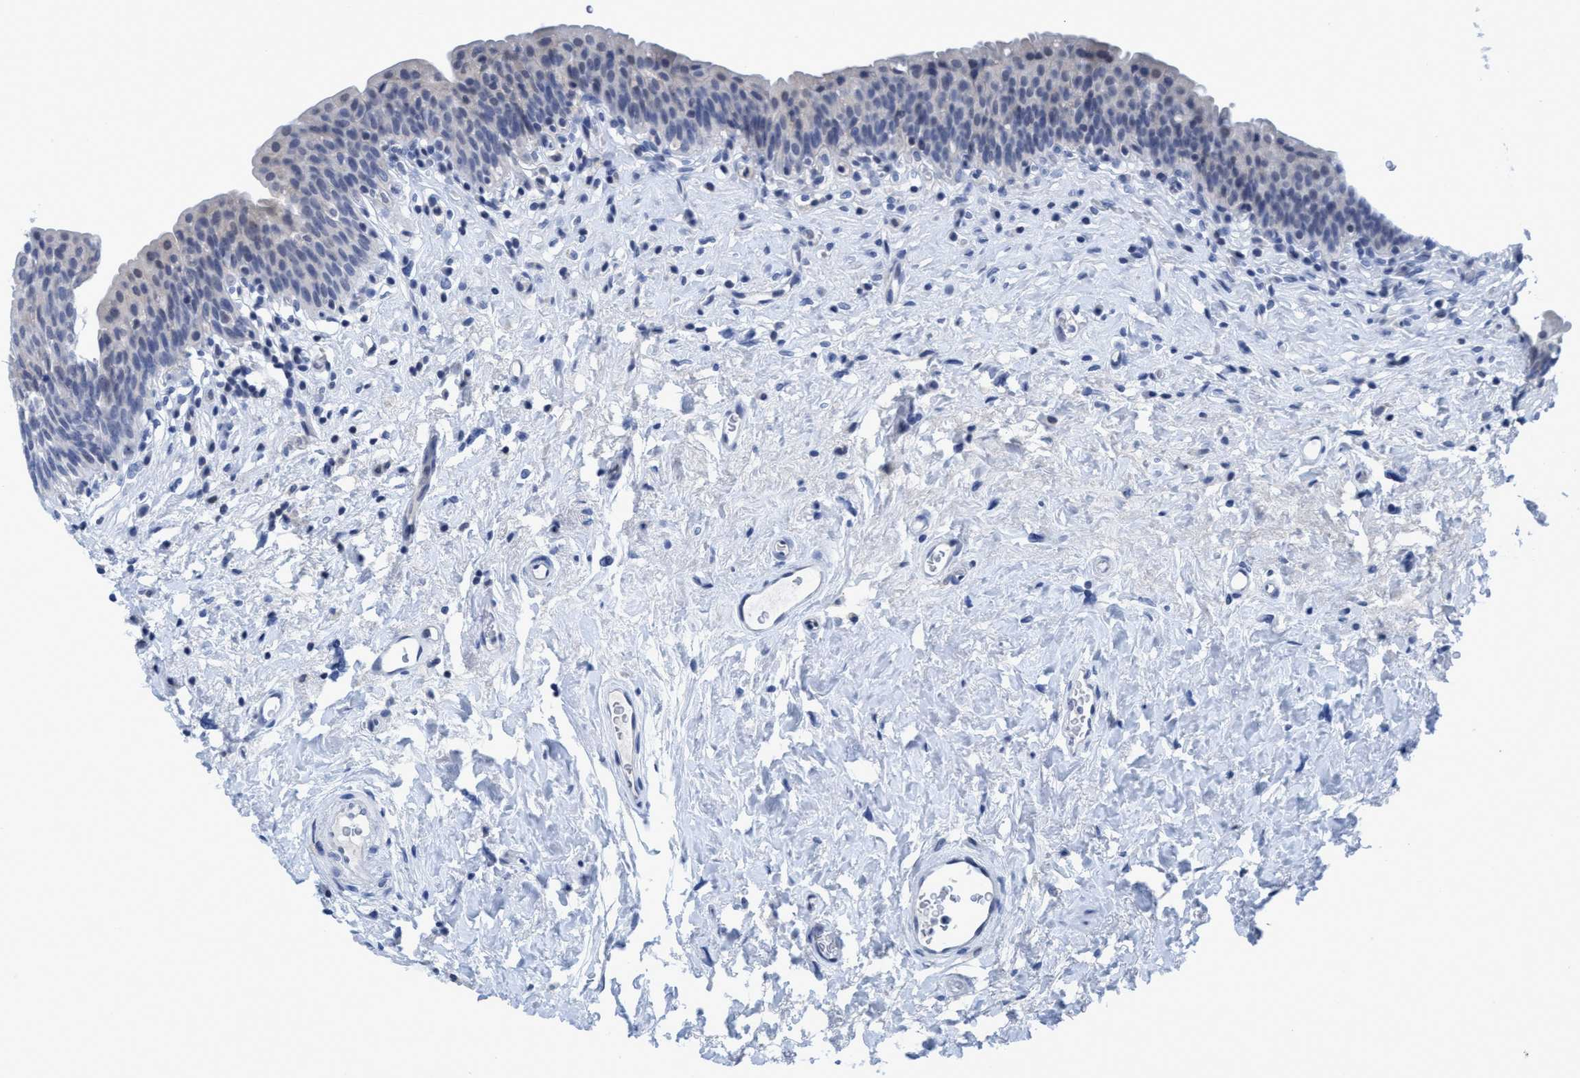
{"staining": {"intensity": "negative", "quantity": "none", "location": "none"}, "tissue": "urinary bladder", "cell_type": "Urothelial cells", "image_type": "normal", "snomed": [{"axis": "morphology", "description": "Normal tissue, NOS"}, {"axis": "topography", "description": "Urinary bladder"}], "caption": "Micrograph shows no protein expression in urothelial cells of unremarkable urinary bladder. (DAB (3,3'-diaminobenzidine) immunohistochemistry (IHC) with hematoxylin counter stain).", "gene": "DNAI1", "patient": {"sex": "male", "age": 83}}